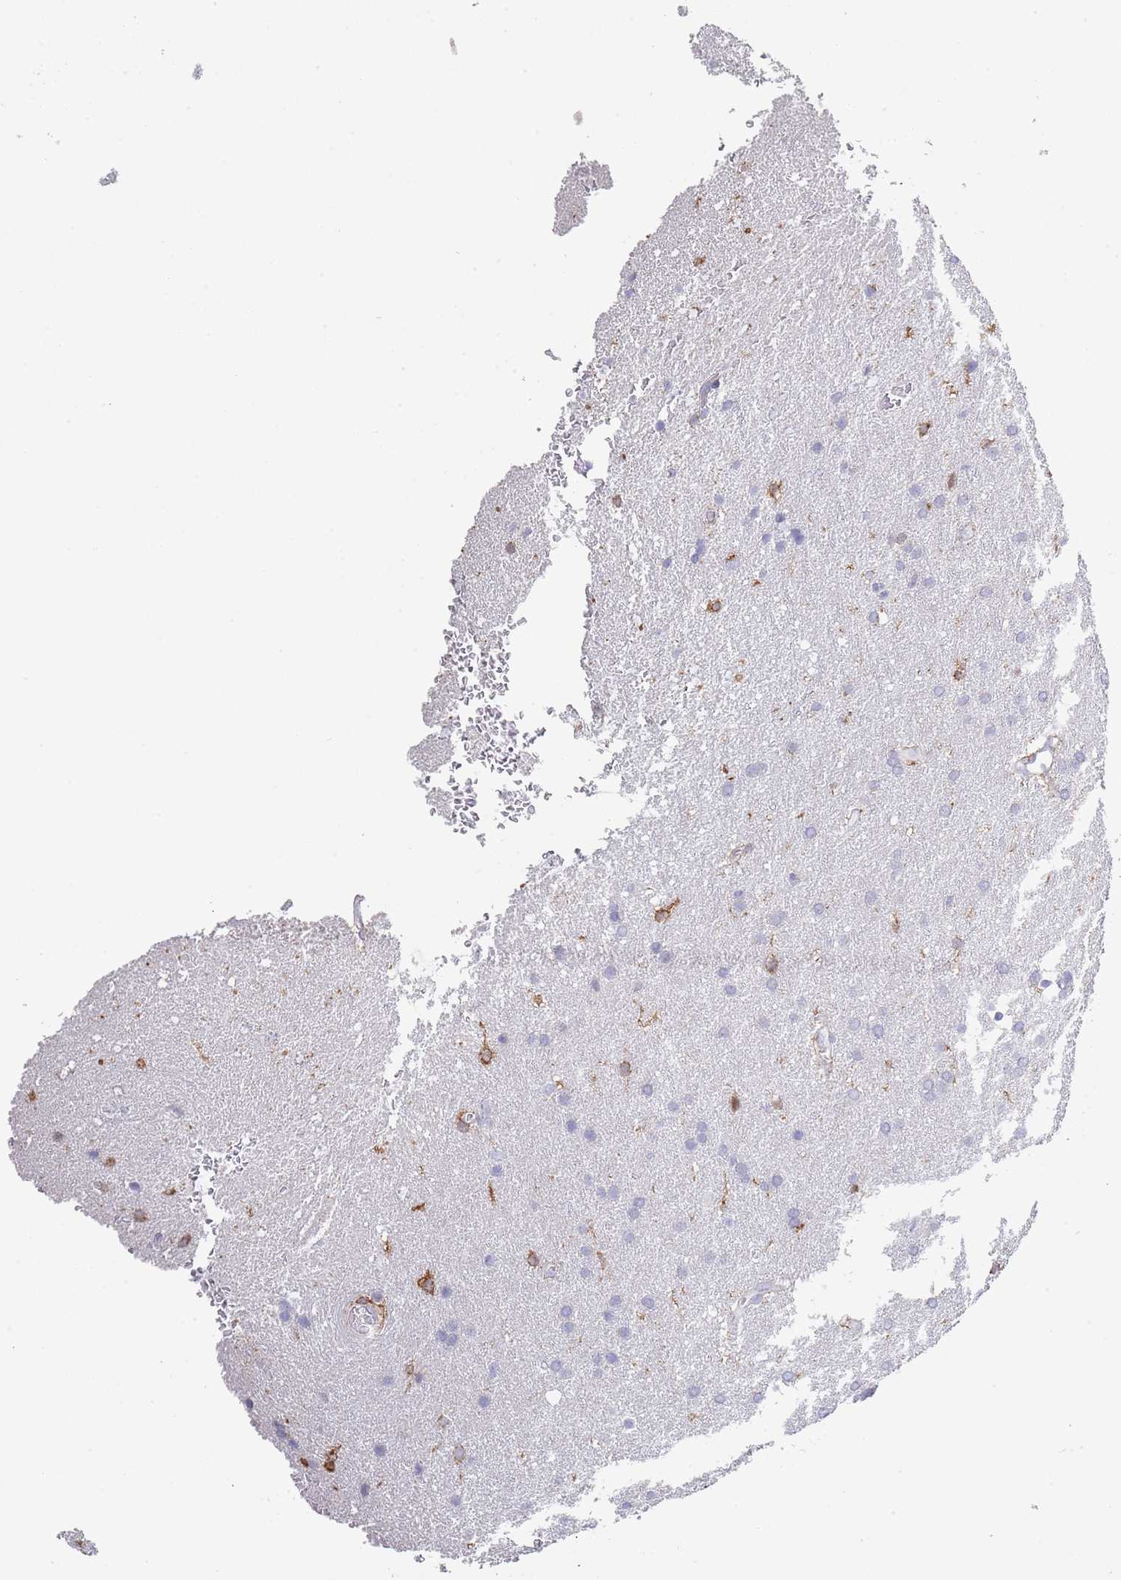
{"staining": {"intensity": "negative", "quantity": "none", "location": "none"}, "tissue": "glioma", "cell_type": "Tumor cells", "image_type": "cancer", "snomed": [{"axis": "morphology", "description": "Glioma, malignant, Low grade"}, {"axis": "topography", "description": "Brain"}], "caption": "Tumor cells are negative for protein expression in human glioma.", "gene": "LPXN", "patient": {"sex": "female", "age": 32}}